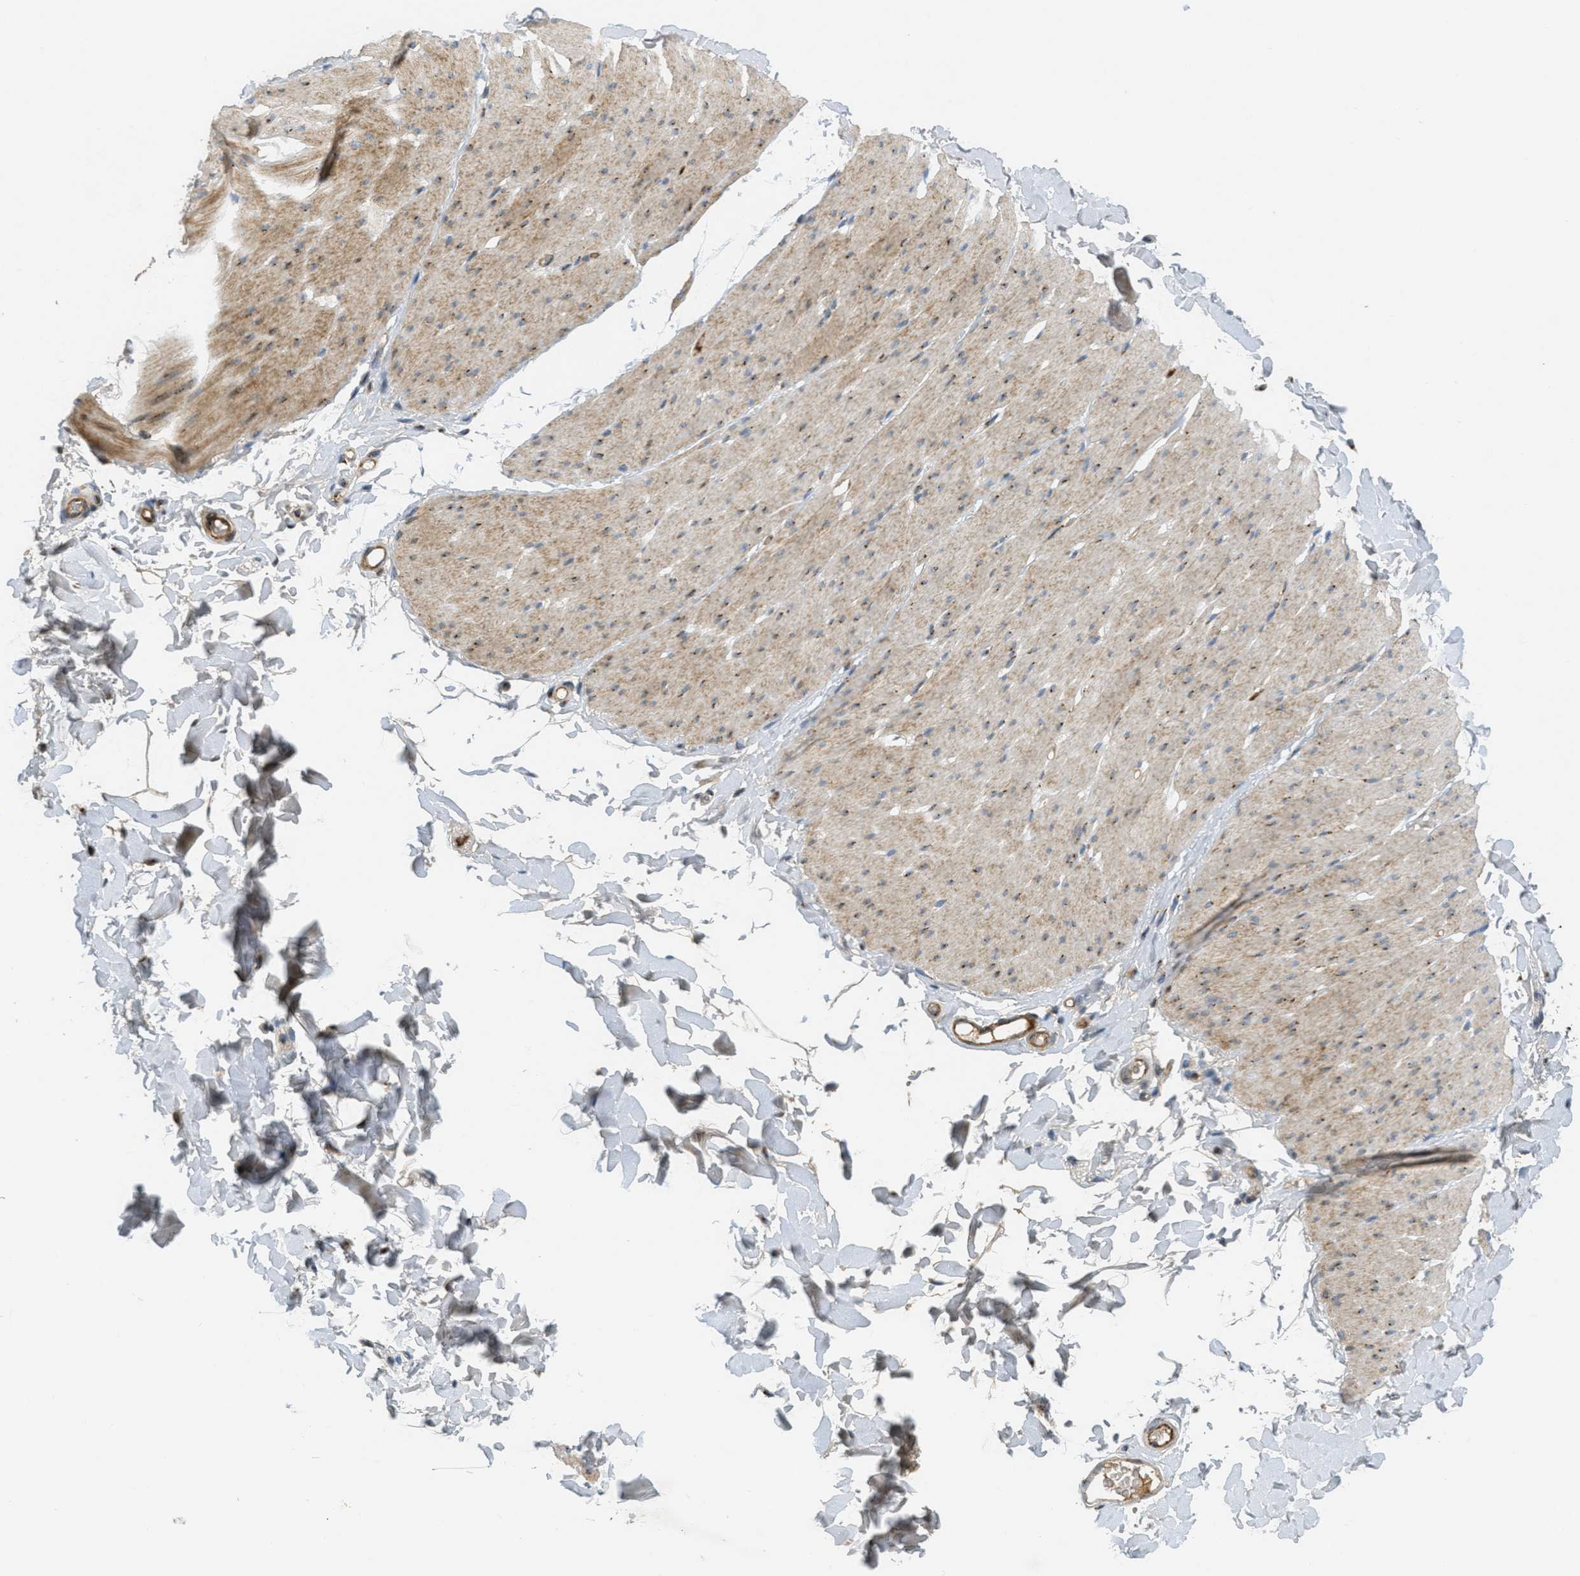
{"staining": {"intensity": "weak", "quantity": ">75%", "location": "cytoplasmic/membranous"}, "tissue": "smooth muscle", "cell_type": "Smooth muscle cells", "image_type": "normal", "snomed": [{"axis": "morphology", "description": "Normal tissue, NOS"}, {"axis": "topography", "description": "Smooth muscle"}, {"axis": "topography", "description": "Colon"}], "caption": "Immunohistochemistry of normal human smooth muscle demonstrates low levels of weak cytoplasmic/membranous staining in approximately >75% of smooth muscle cells.", "gene": "ZFPL1", "patient": {"sex": "male", "age": 67}}